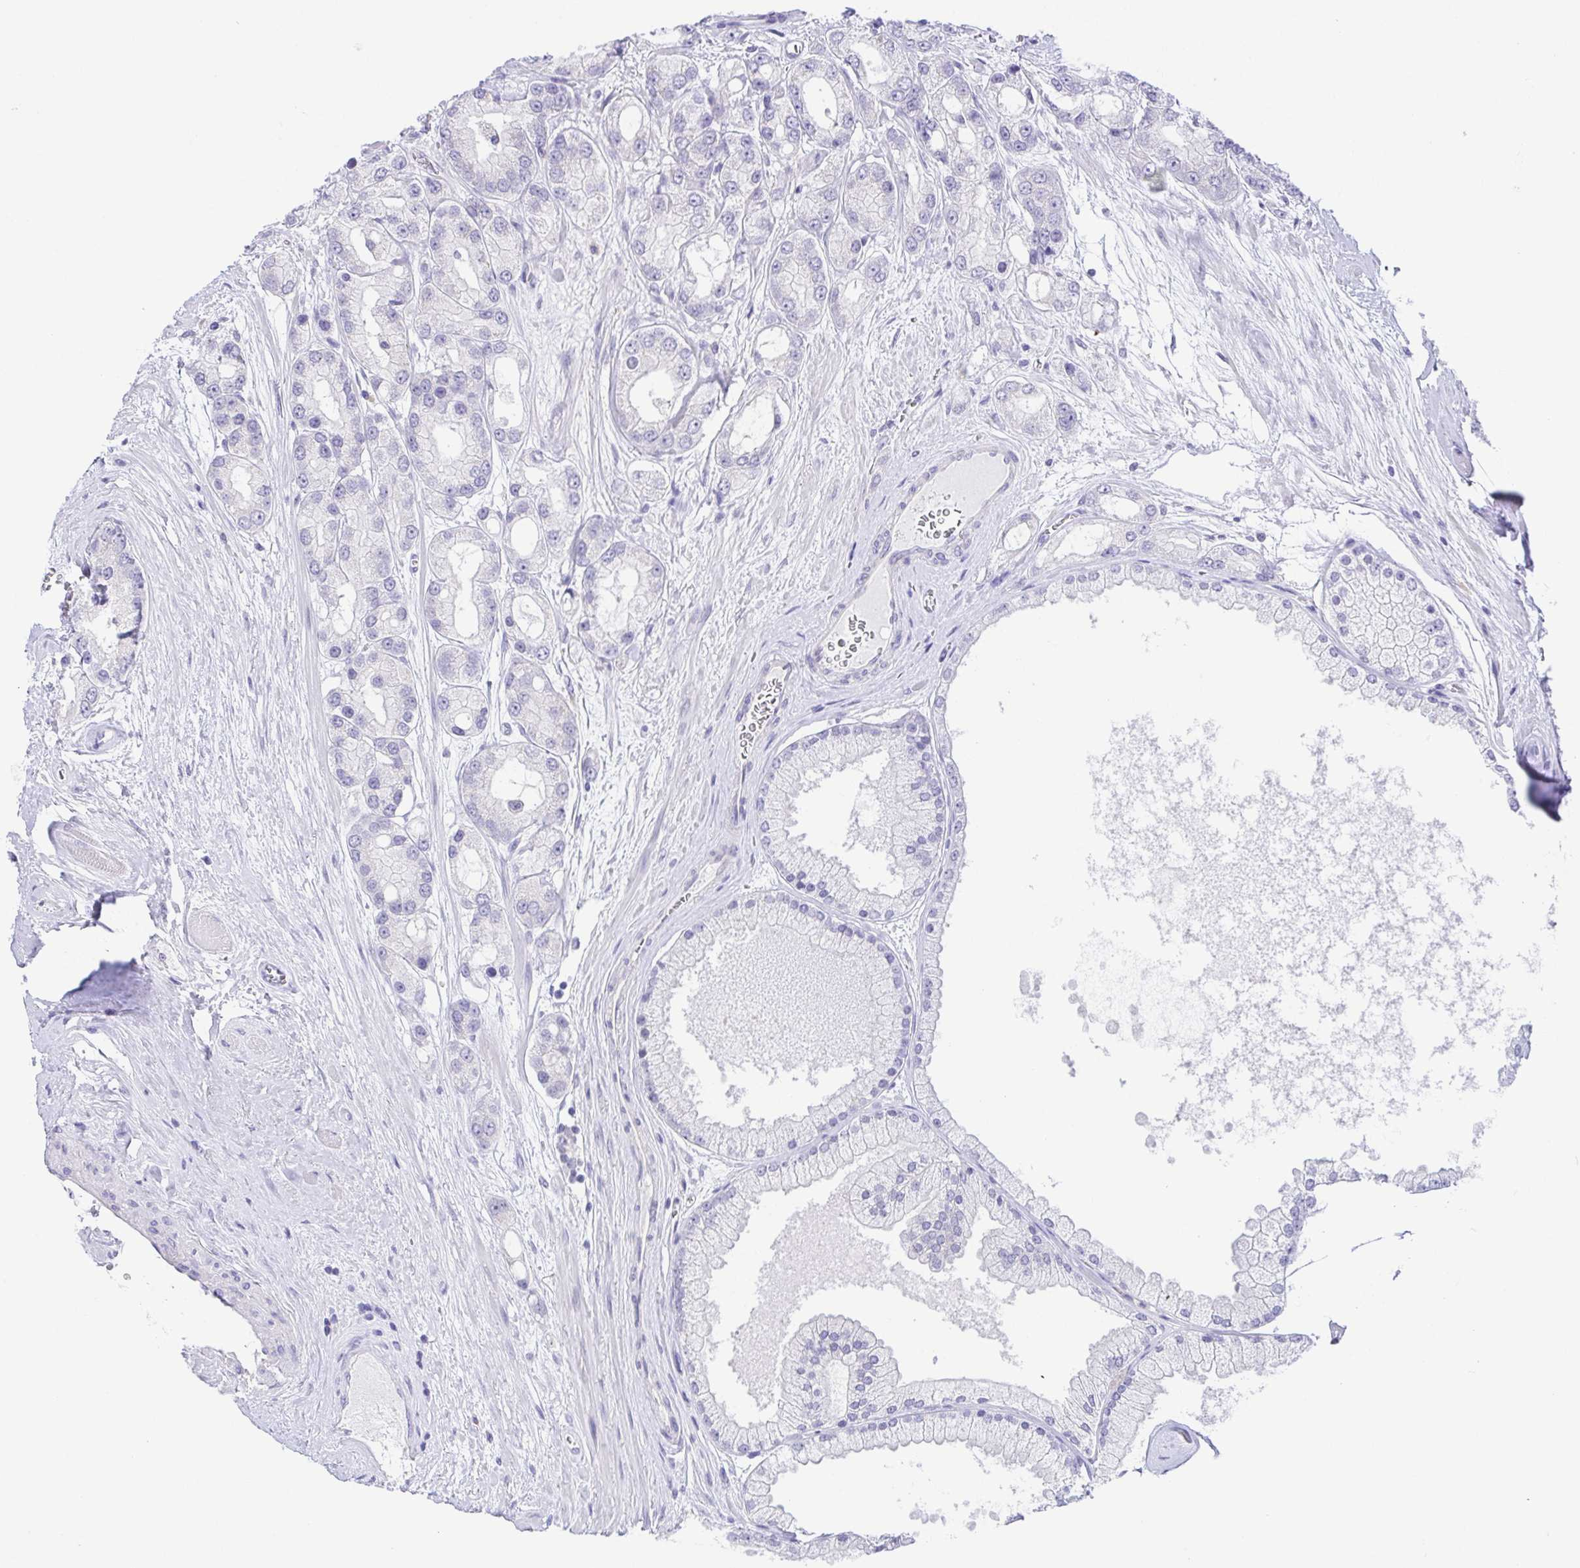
{"staining": {"intensity": "negative", "quantity": "none", "location": "none"}, "tissue": "prostate cancer", "cell_type": "Tumor cells", "image_type": "cancer", "snomed": [{"axis": "morphology", "description": "Adenocarcinoma, High grade"}, {"axis": "topography", "description": "Prostate"}], "caption": "An IHC image of prostate cancer (adenocarcinoma (high-grade)) is shown. There is no staining in tumor cells of prostate cancer (adenocarcinoma (high-grade)).", "gene": "KRTDAP", "patient": {"sex": "male", "age": 67}}